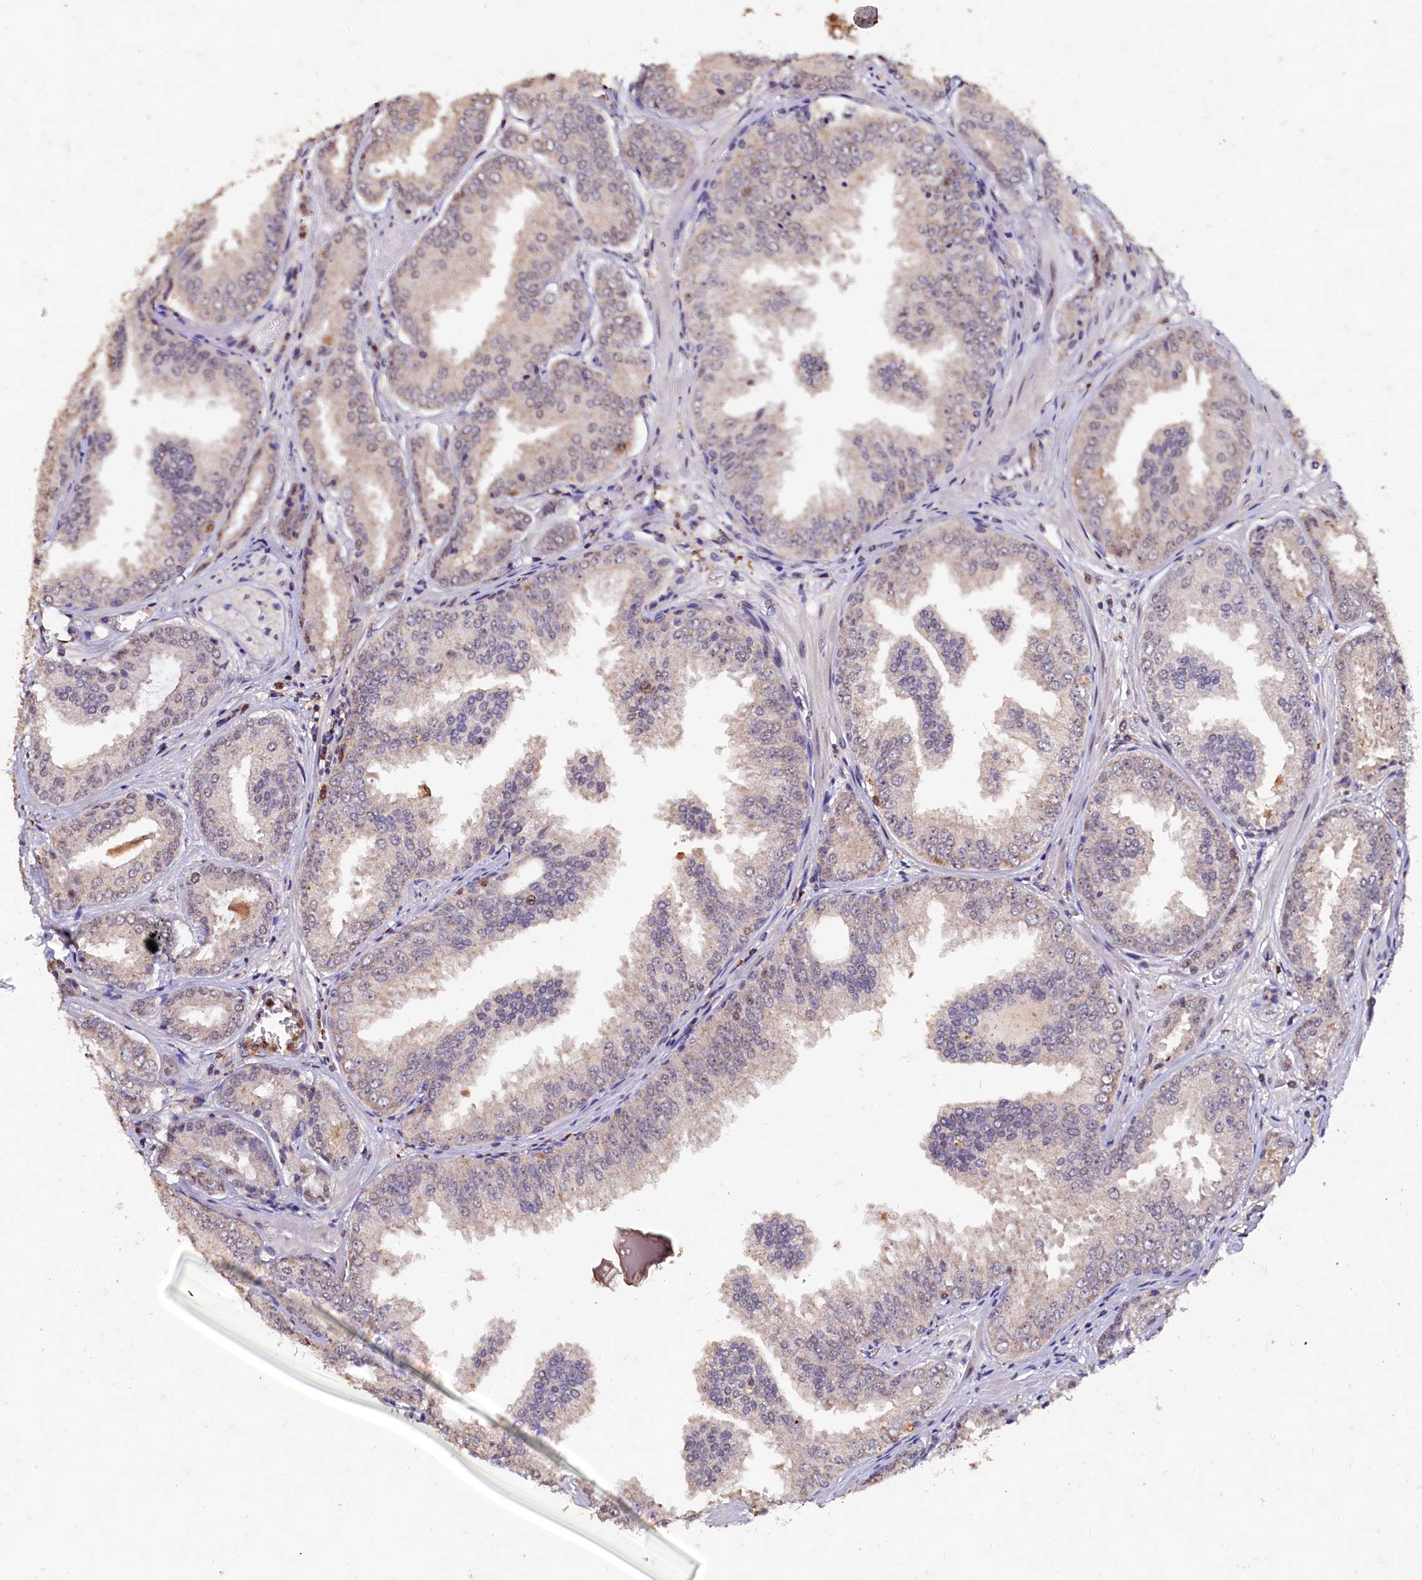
{"staining": {"intensity": "negative", "quantity": "none", "location": "none"}, "tissue": "prostate cancer", "cell_type": "Tumor cells", "image_type": "cancer", "snomed": [{"axis": "morphology", "description": "Adenocarcinoma, Low grade"}, {"axis": "topography", "description": "Prostate"}], "caption": "The micrograph displays no significant staining in tumor cells of prostate low-grade adenocarcinoma.", "gene": "CSTPP1", "patient": {"sex": "male", "age": 67}}